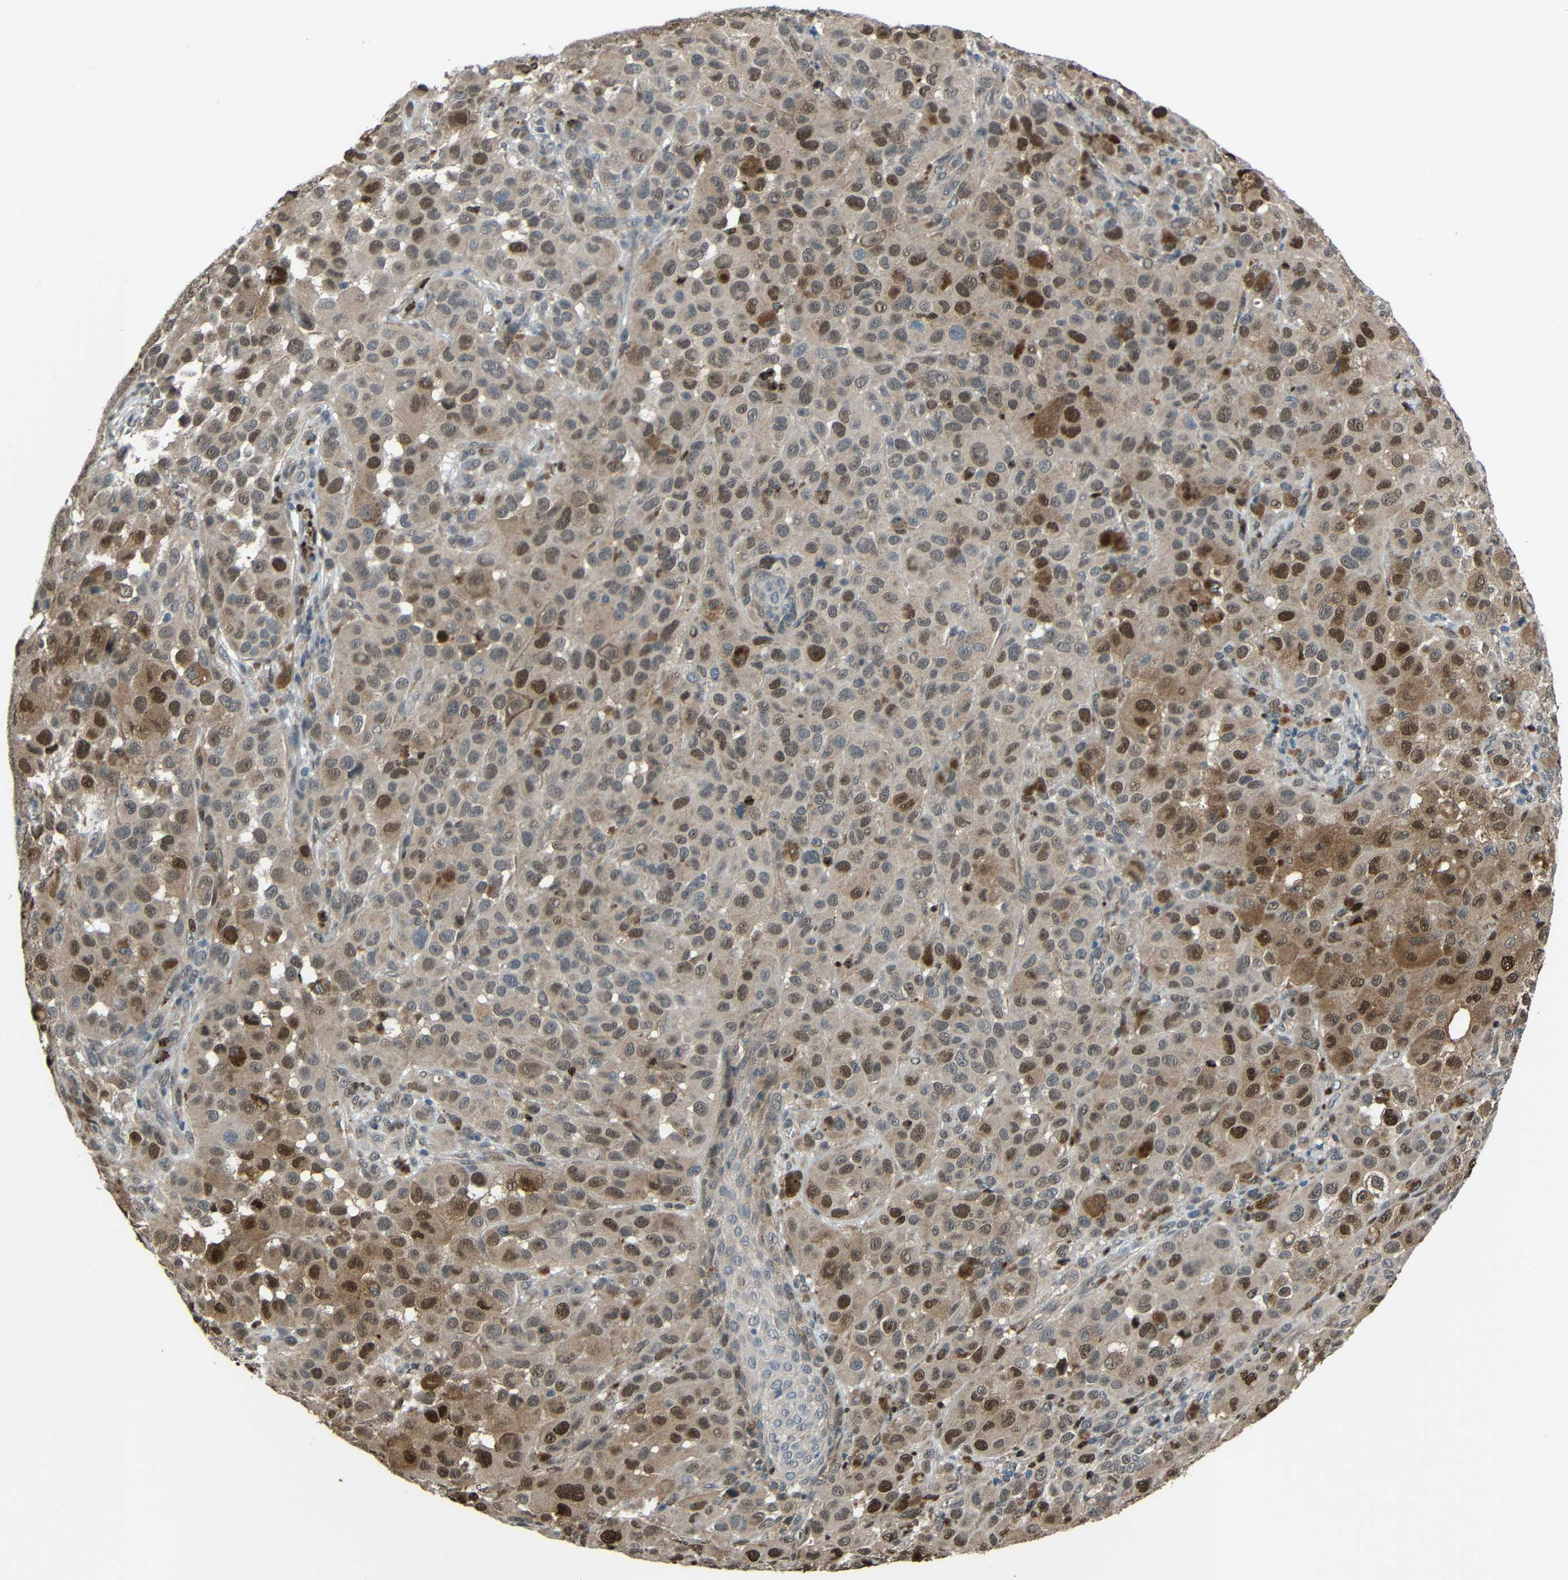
{"staining": {"intensity": "moderate", "quantity": "25%-75%", "location": "nuclear"}, "tissue": "melanoma", "cell_type": "Tumor cells", "image_type": "cancer", "snomed": [{"axis": "morphology", "description": "Malignant melanoma, NOS"}, {"axis": "topography", "description": "Skin"}], "caption": "Immunohistochemical staining of human melanoma shows moderate nuclear protein staining in approximately 25%-75% of tumor cells.", "gene": "STBD1", "patient": {"sex": "male", "age": 96}}